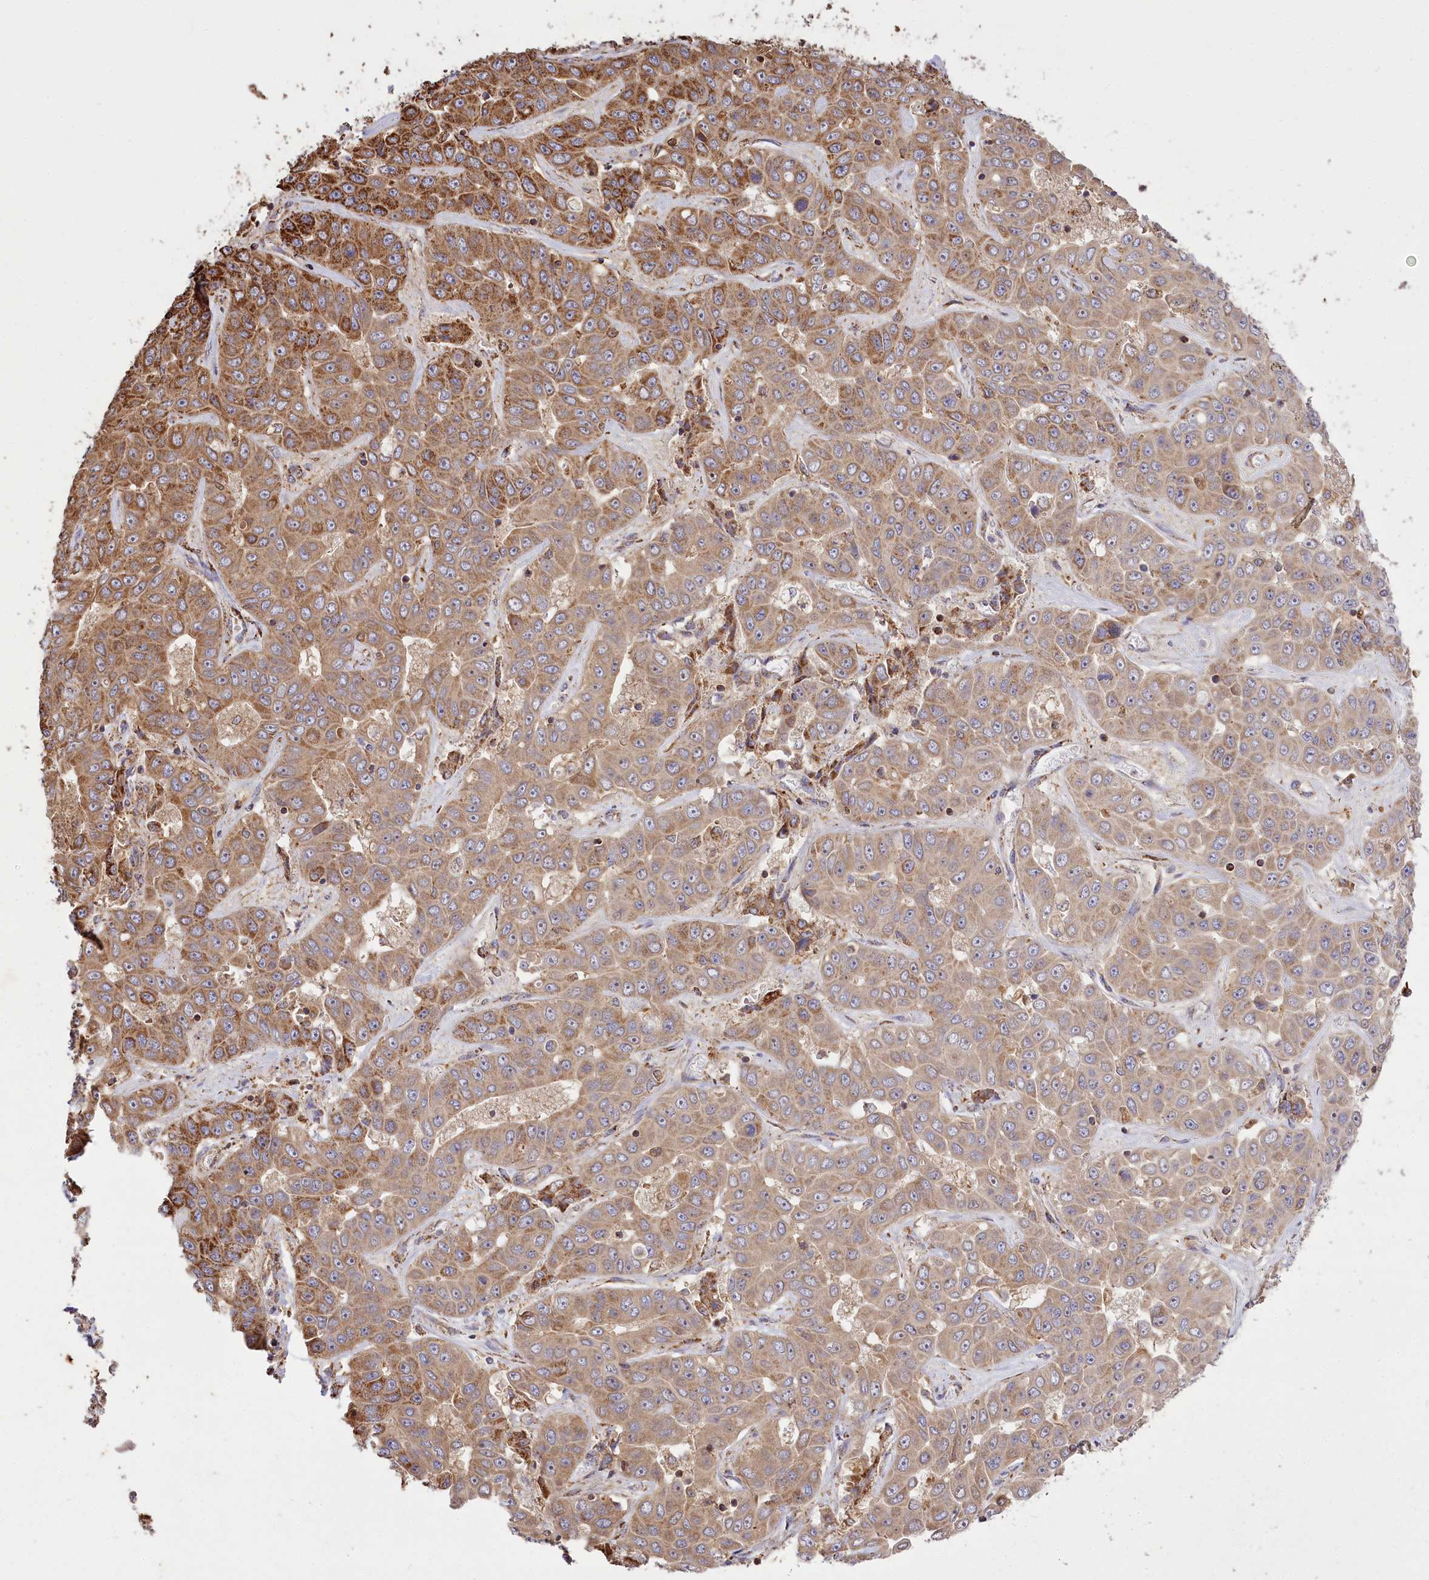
{"staining": {"intensity": "moderate", "quantity": "25%-75%", "location": "cytoplasmic/membranous"}, "tissue": "liver cancer", "cell_type": "Tumor cells", "image_type": "cancer", "snomed": [{"axis": "morphology", "description": "Cholangiocarcinoma"}, {"axis": "topography", "description": "Liver"}], "caption": "The histopathology image reveals staining of cholangiocarcinoma (liver), revealing moderate cytoplasmic/membranous protein expression (brown color) within tumor cells.", "gene": "CARD19", "patient": {"sex": "female", "age": 52}}